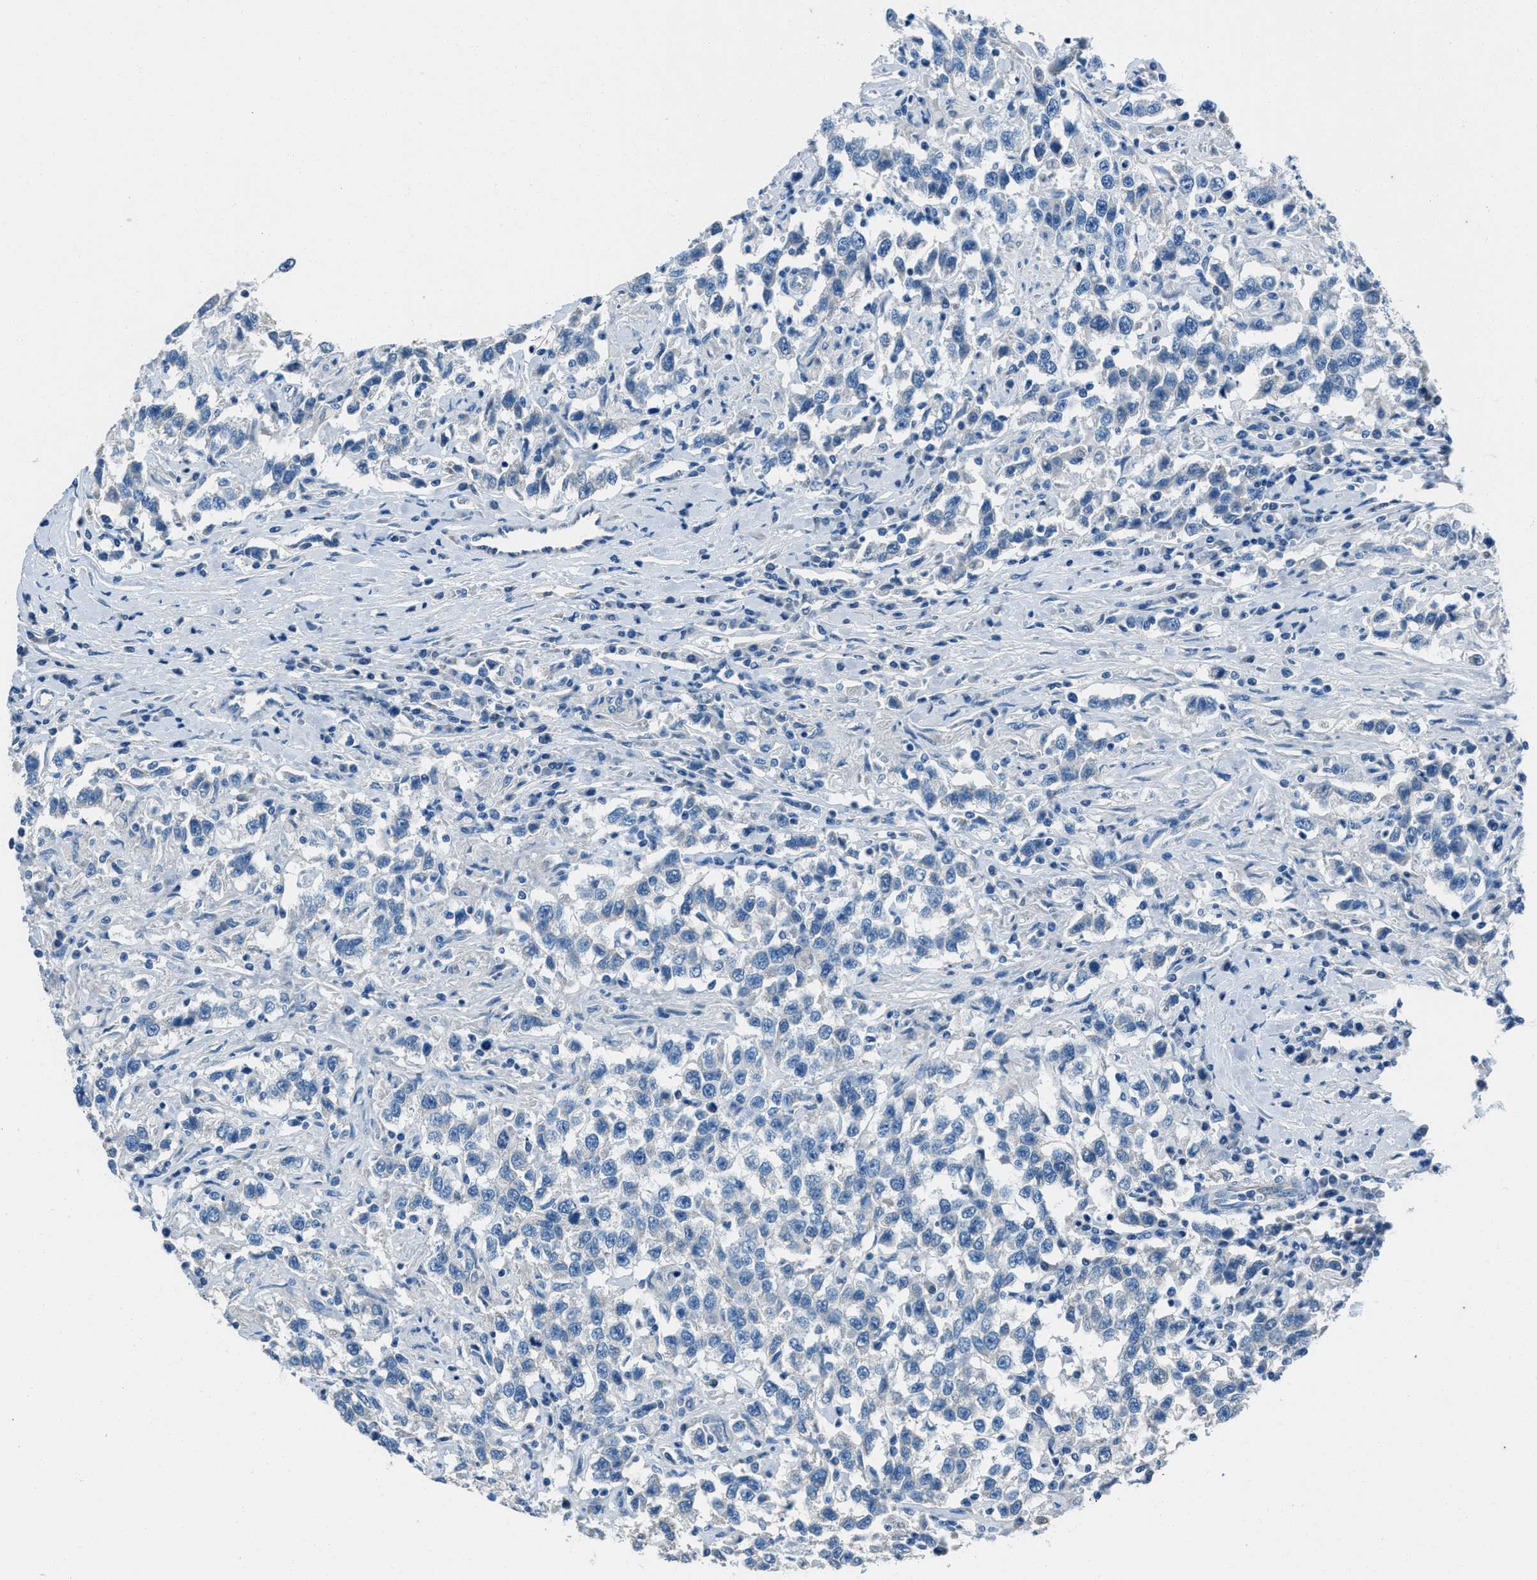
{"staining": {"intensity": "negative", "quantity": "none", "location": "none"}, "tissue": "testis cancer", "cell_type": "Tumor cells", "image_type": "cancer", "snomed": [{"axis": "morphology", "description": "Seminoma, NOS"}, {"axis": "topography", "description": "Testis"}], "caption": "Immunohistochemical staining of human testis cancer (seminoma) displays no significant positivity in tumor cells.", "gene": "AMACR", "patient": {"sex": "male", "age": 41}}